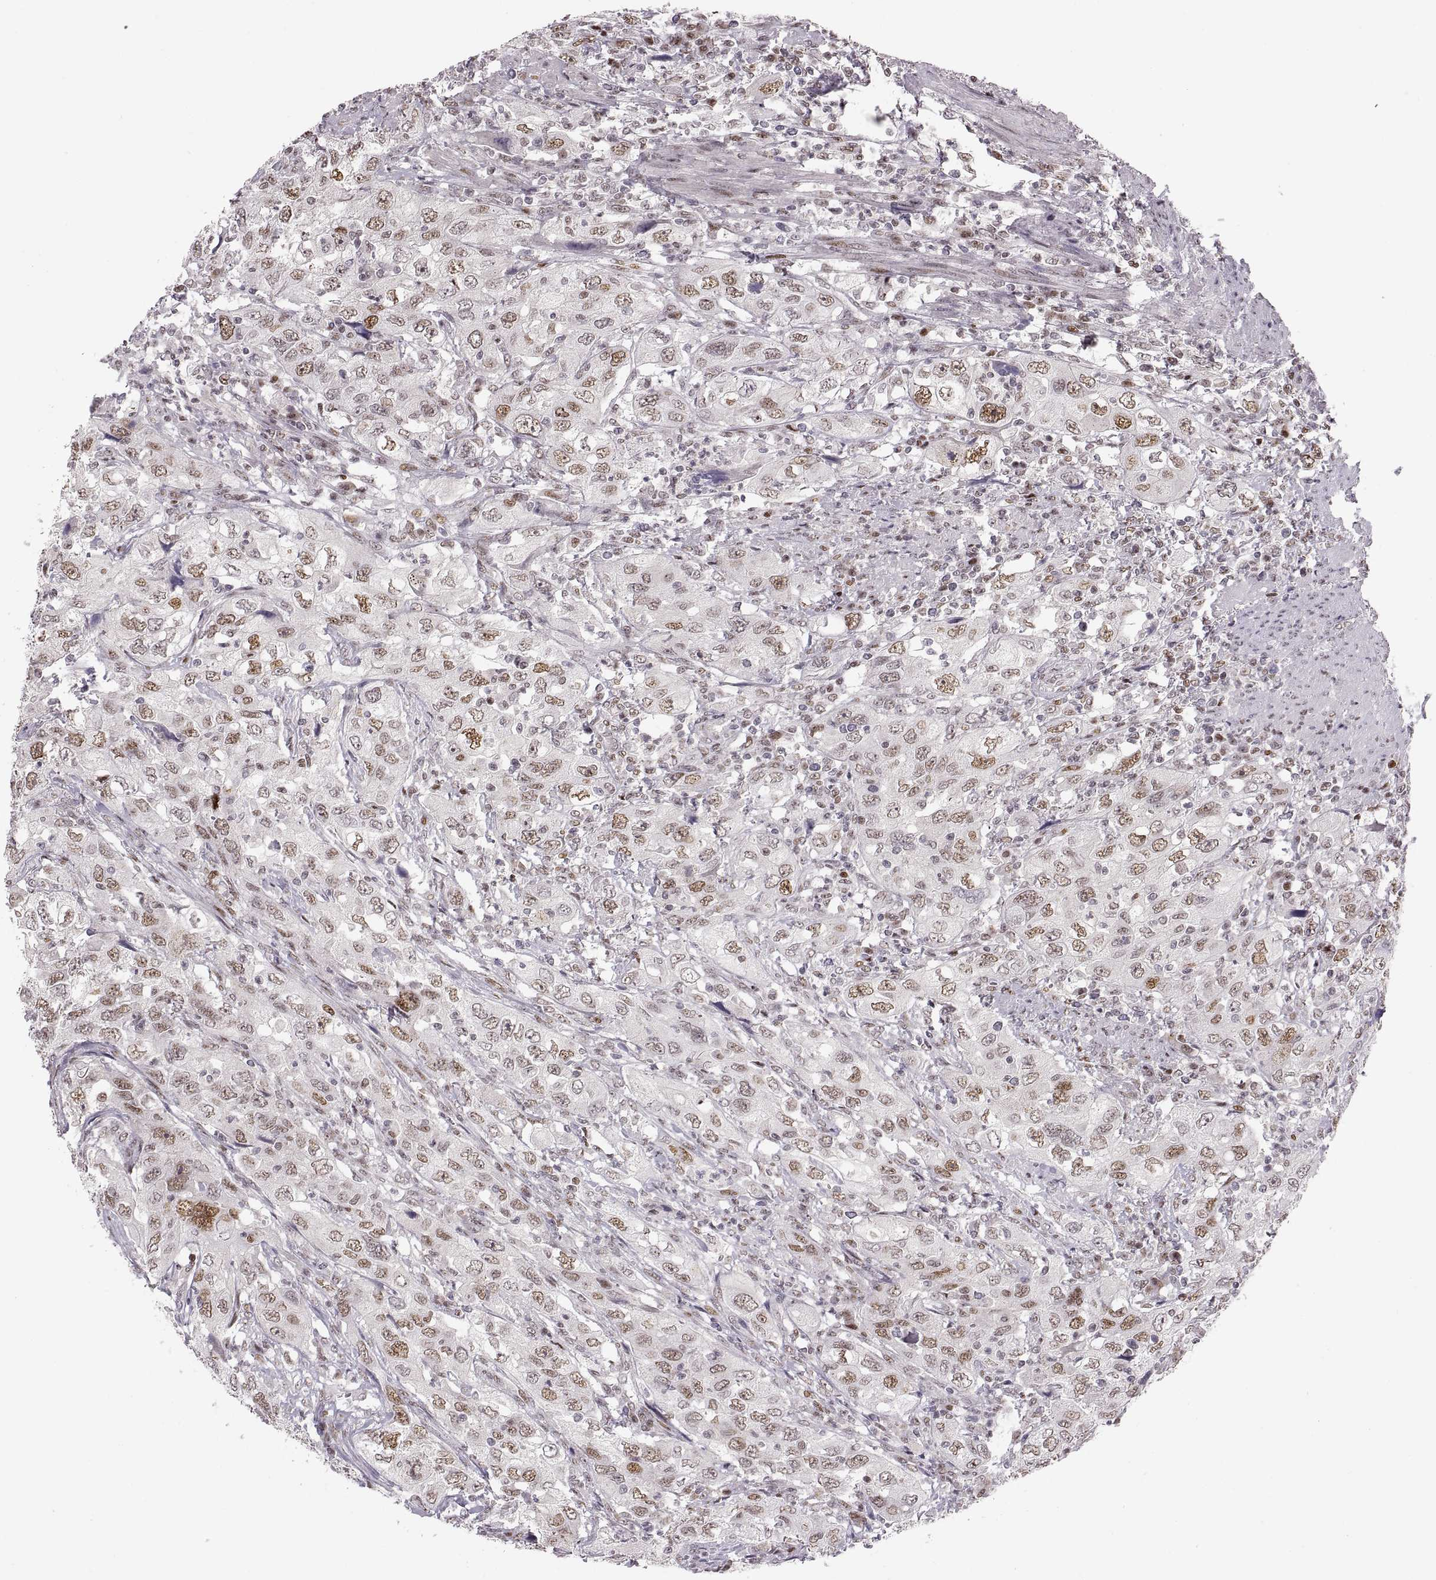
{"staining": {"intensity": "moderate", "quantity": ">75%", "location": "nuclear"}, "tissue": "urothelial cancer", "cell_type": "Tumor cells", "image_type": "cancer", "snomed": [{"axis": "morphology", "description": "Urothelial carcinoma, High grade"}, {"axis": "topography", "description": "Urinary bladder"}], "caption": "Protein positivity by immunohistochemistry (IHC) reveals moderate nuclear expression in approximately >75% of tumor cells in urothelial carcinoma (high-grade). The staining was performed using DAB (3,3'-diaminobenzidine), with brown indicating positive protein expression. Nuclei are stained blue with hematoxylin.", "gene": "SNAI1", "patient": {"sex": "male", "age": 76}}